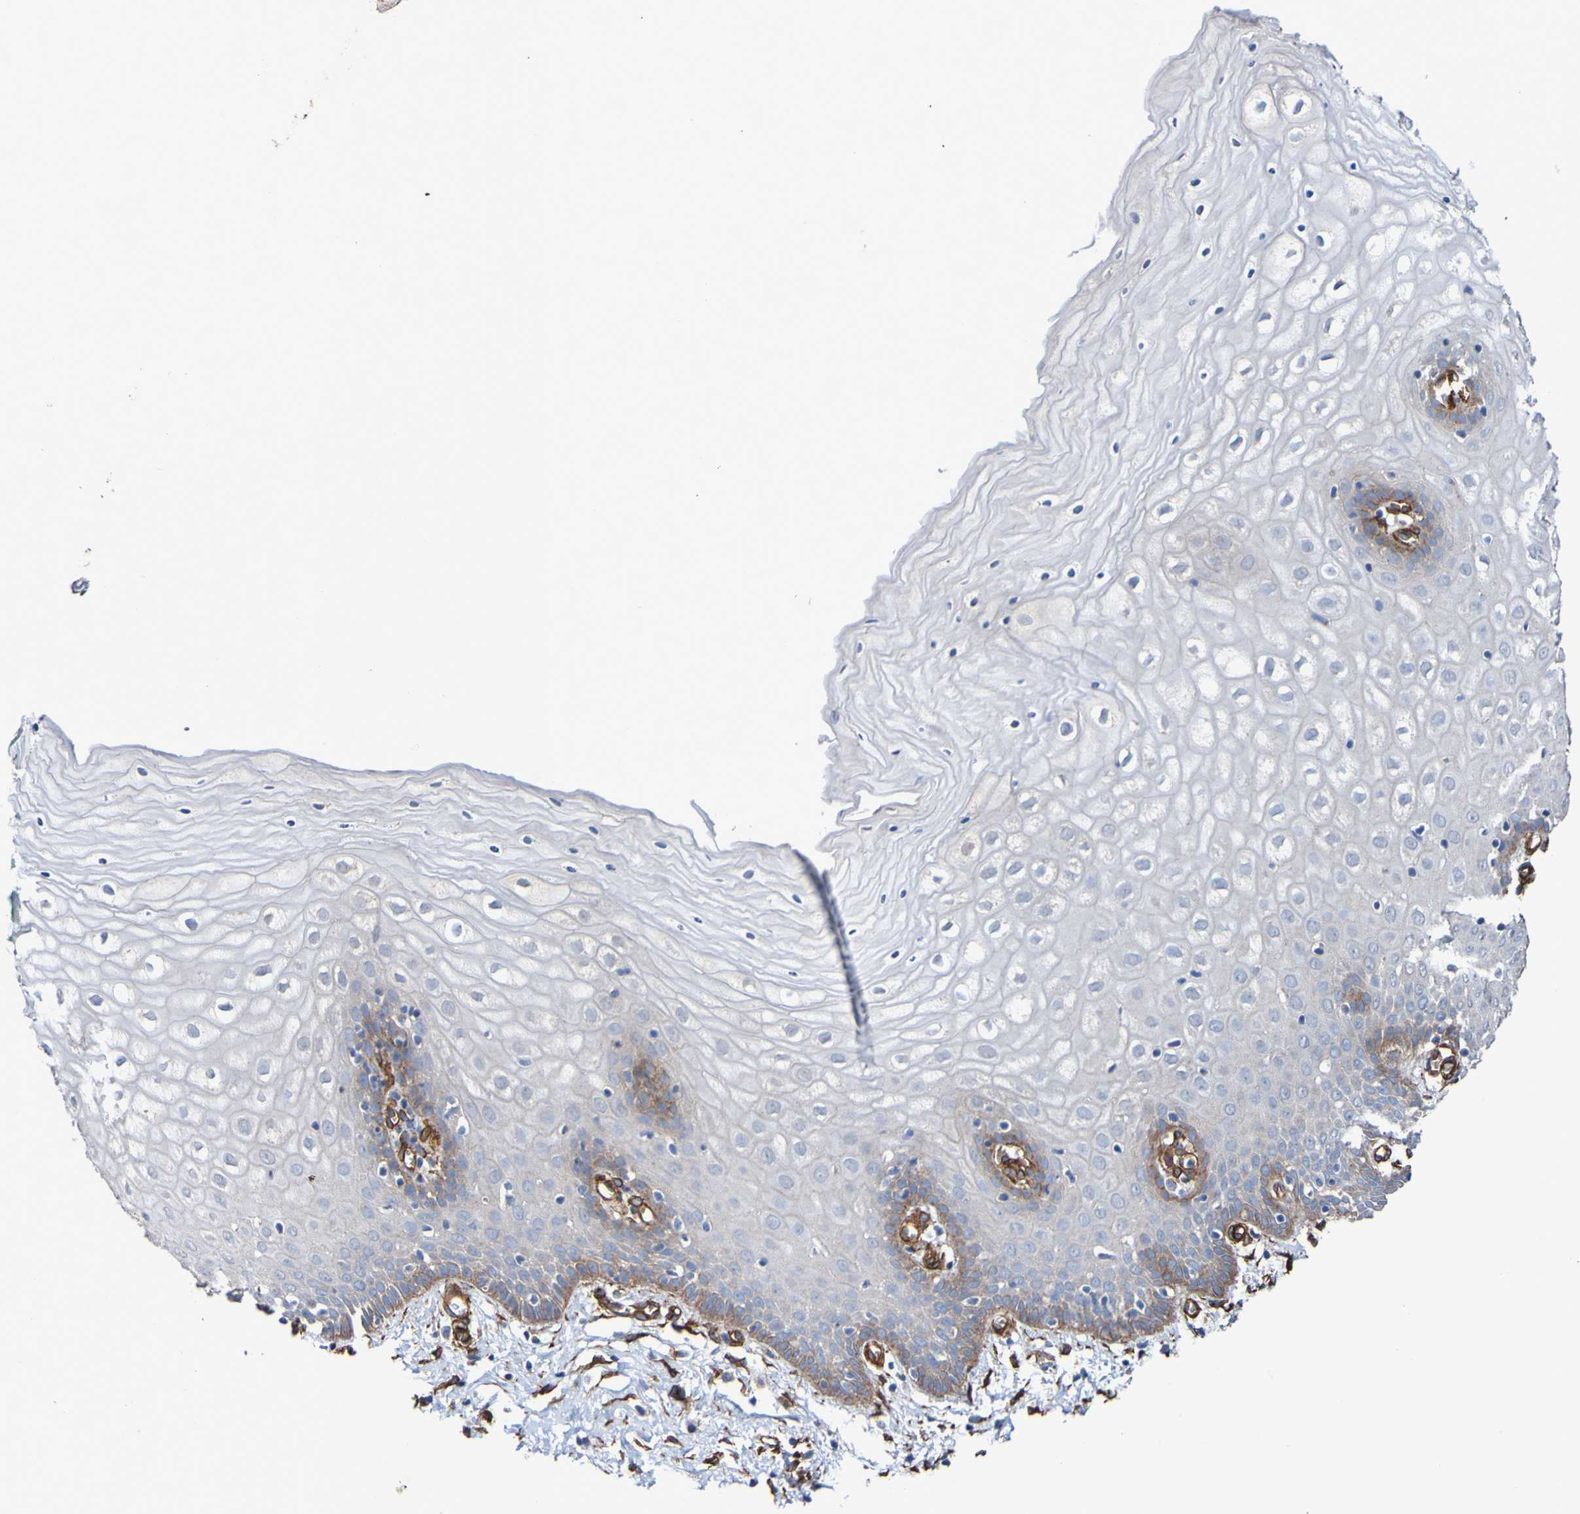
{"staining": {"intensity": "weak", "quantity": "25%-75%", "location": "cytoplasmic/membranous"}, "tissue": "cervix", "cell_type": "Glandular cells", "image_type": "normal", "snomed": [{"axis": "morphology", "description": "Normal tissue, NOS"}, {"axis": "topography", "description": "Cervix"}], "caption": "The histopathology image shows a brown stain indicating the presence of a protein in the cytoplasmic/membranous of glandular cells in cervix.", "gene": "ELMOD3", "patient": {"sex": "female", "age": 55}}